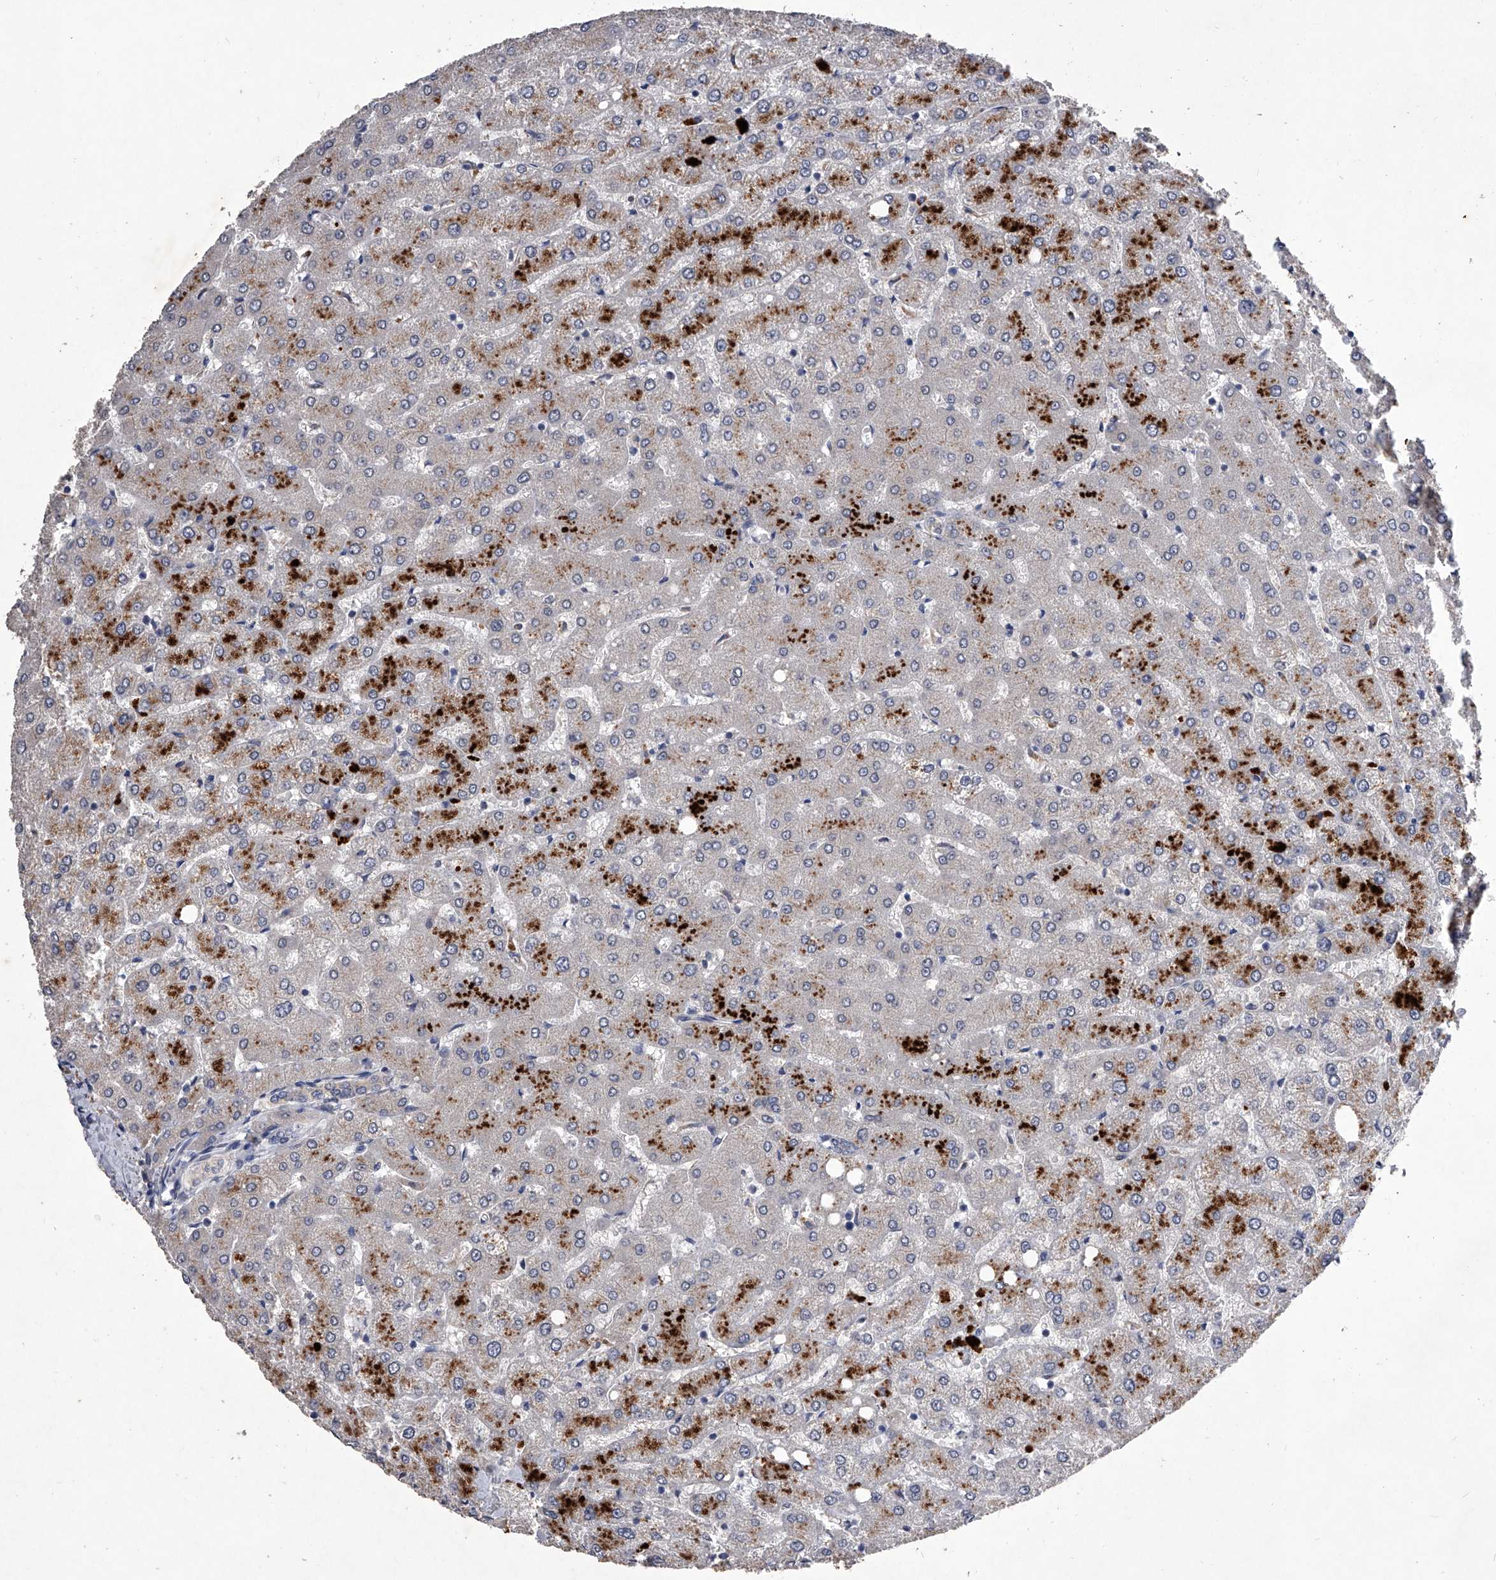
{"staining": {"intensity": "negative", "quantity": "none", "location": "none"}, "tissue": "liver", "cell_type": "Cholangiocytes", "image_type": "normal", "snomed": [{"axis": "morphology", "description": "Normal tissue, NOS"}, {"axis": "topography", "description": "Liver"}], "caption": "A histopathology image of human liver is negative for staining in cholangiocytes.", "gene": "C5", "patient": {"sex": "female", "age": 54}}